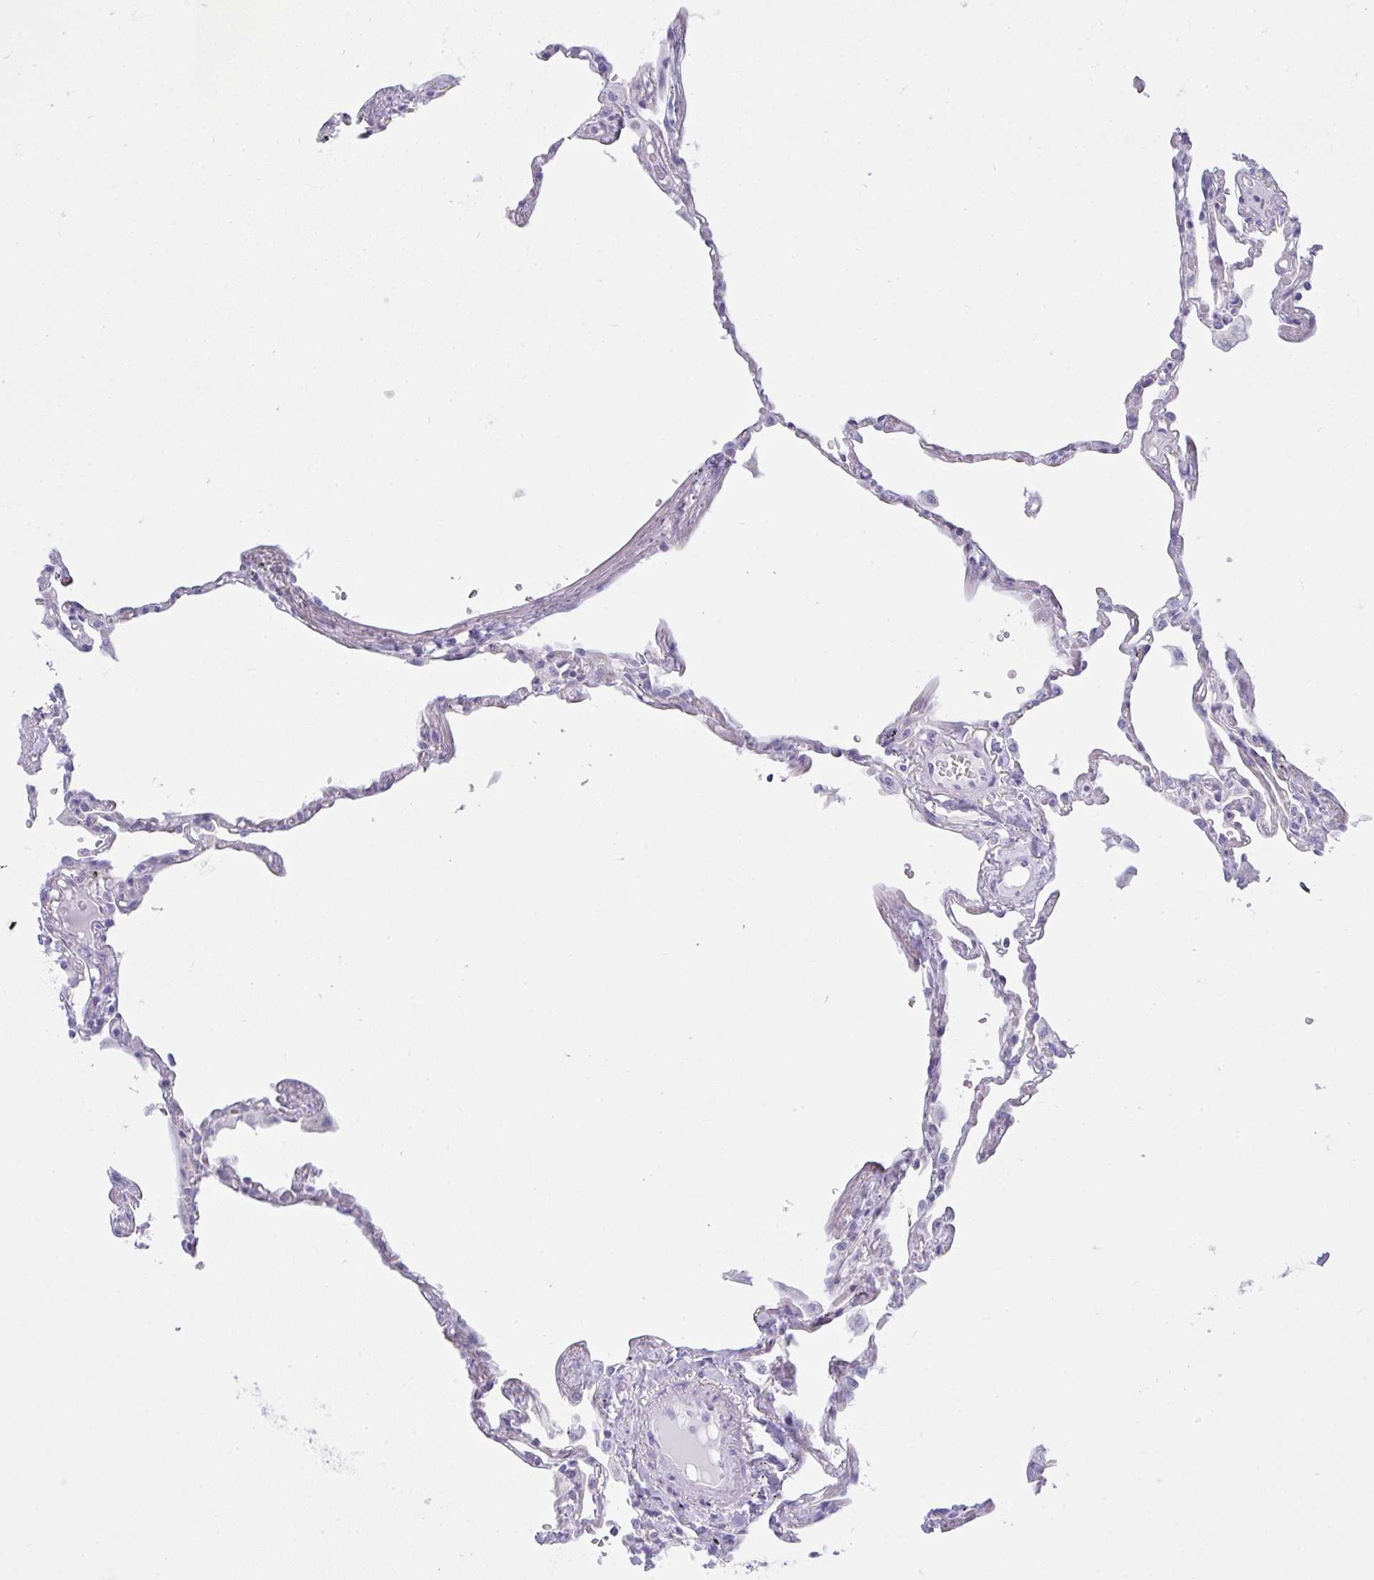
{"staining": {"intensity": "negative", "quantity": "none", "location": "none"}, "tissue": "lung", "cell_type": "Alveolar cells", "image_type": "normal", "snomed": [{"axis": "morphology", "description": "Normal tissue, NOS"}, {"axis": "topography", "description": "Lung"}], "caption": "Normal lung was stained to show a protein in brown. There is no significant expression in alveolar cells. (DAB (3,3'-diaminobenzidine) immunohistochemistry visualized using brightfield microscopy, high magnification).", "gene": "RASL10A", "patient": {"sex": "female", "age": 67}}